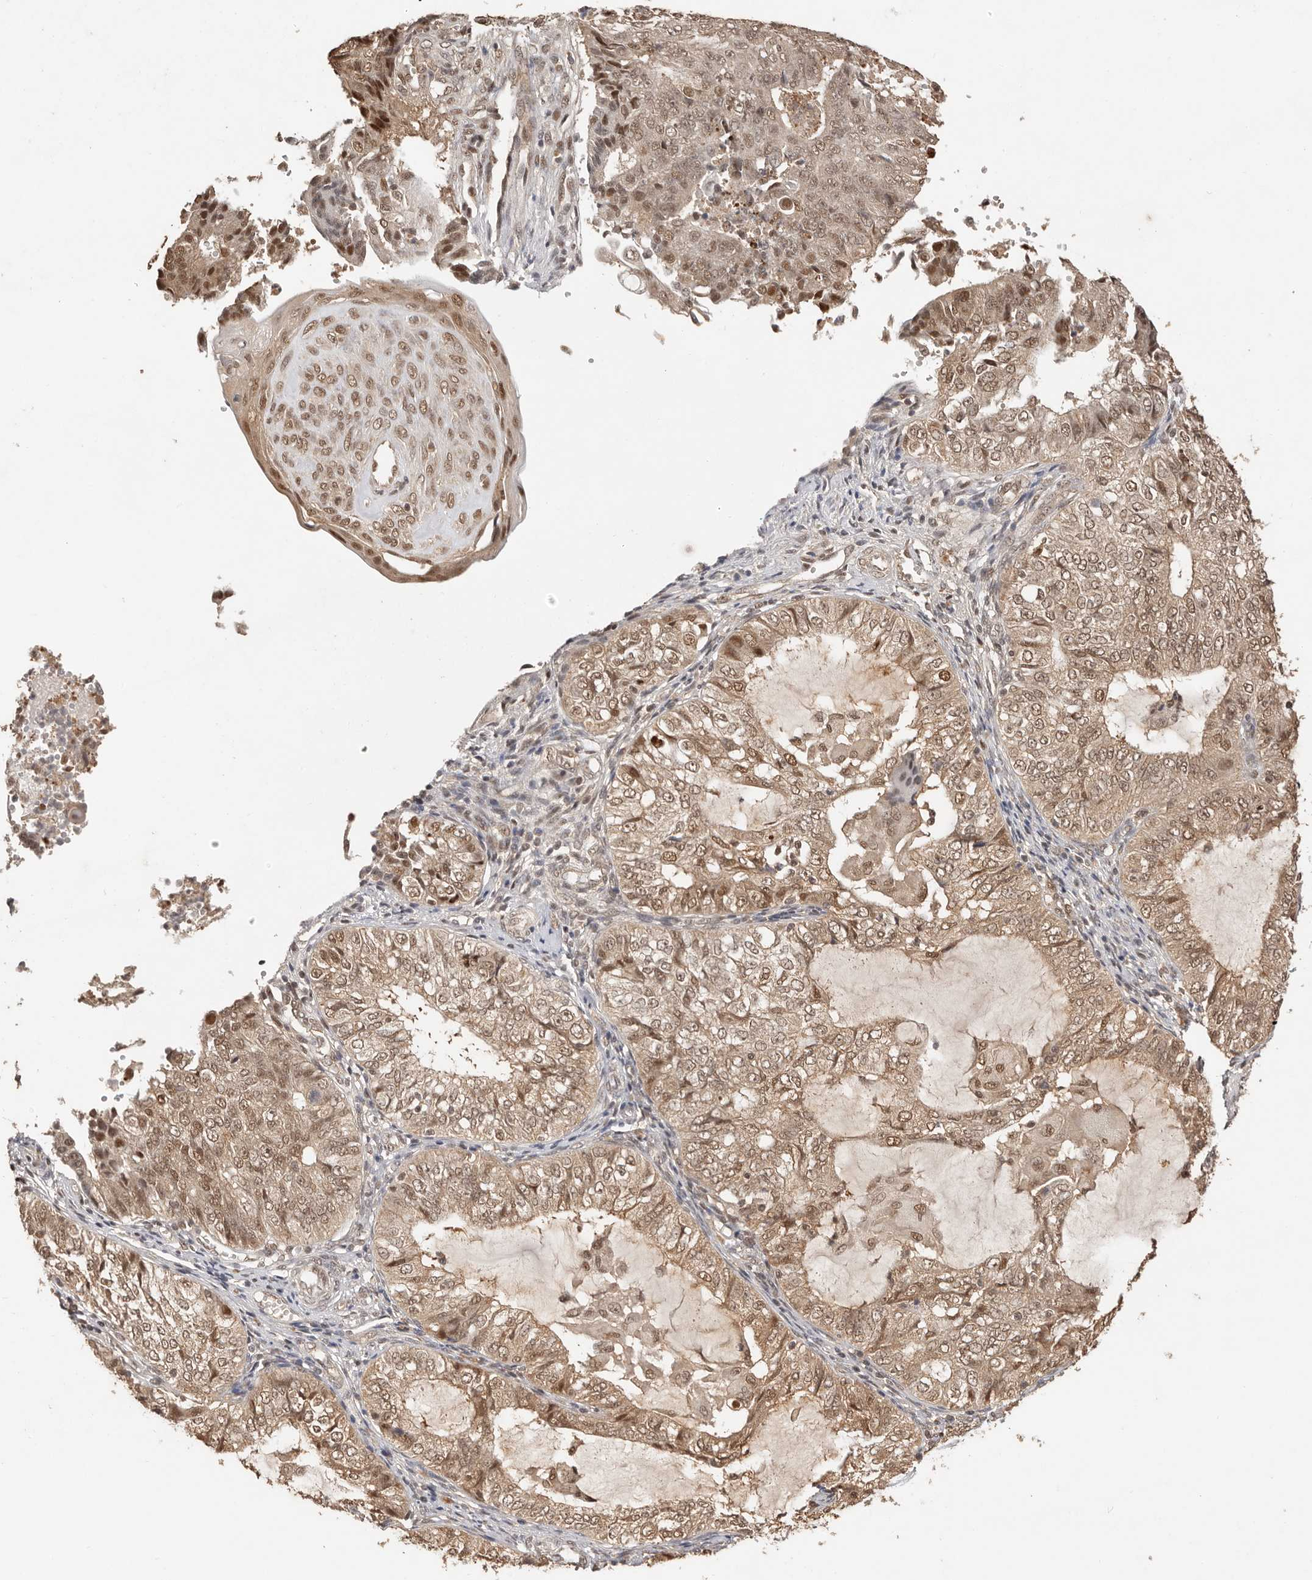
{"staining": {"intensity": "moderate", "quantity": ">75%", "location": "cytoplasmic/membranous,nuclear"}, "tissue": "endometrial cancer", "cell_type": "Tumor cells", "image_type": "cancer", "snomed": [{"axis": "morphology", "description": "Adenocarcinoma, NOS"}, {"axis": "topography", "description": "Endometrium"}], "caption": "Endometrial cancer stained for a protein (brown) exhibits moderate cytoplasmic/membranous and nuclear positive expression in about >75% of tumor cells.", "gene": "PSMA5", "patient": {"sex": "female", "age": 32}}